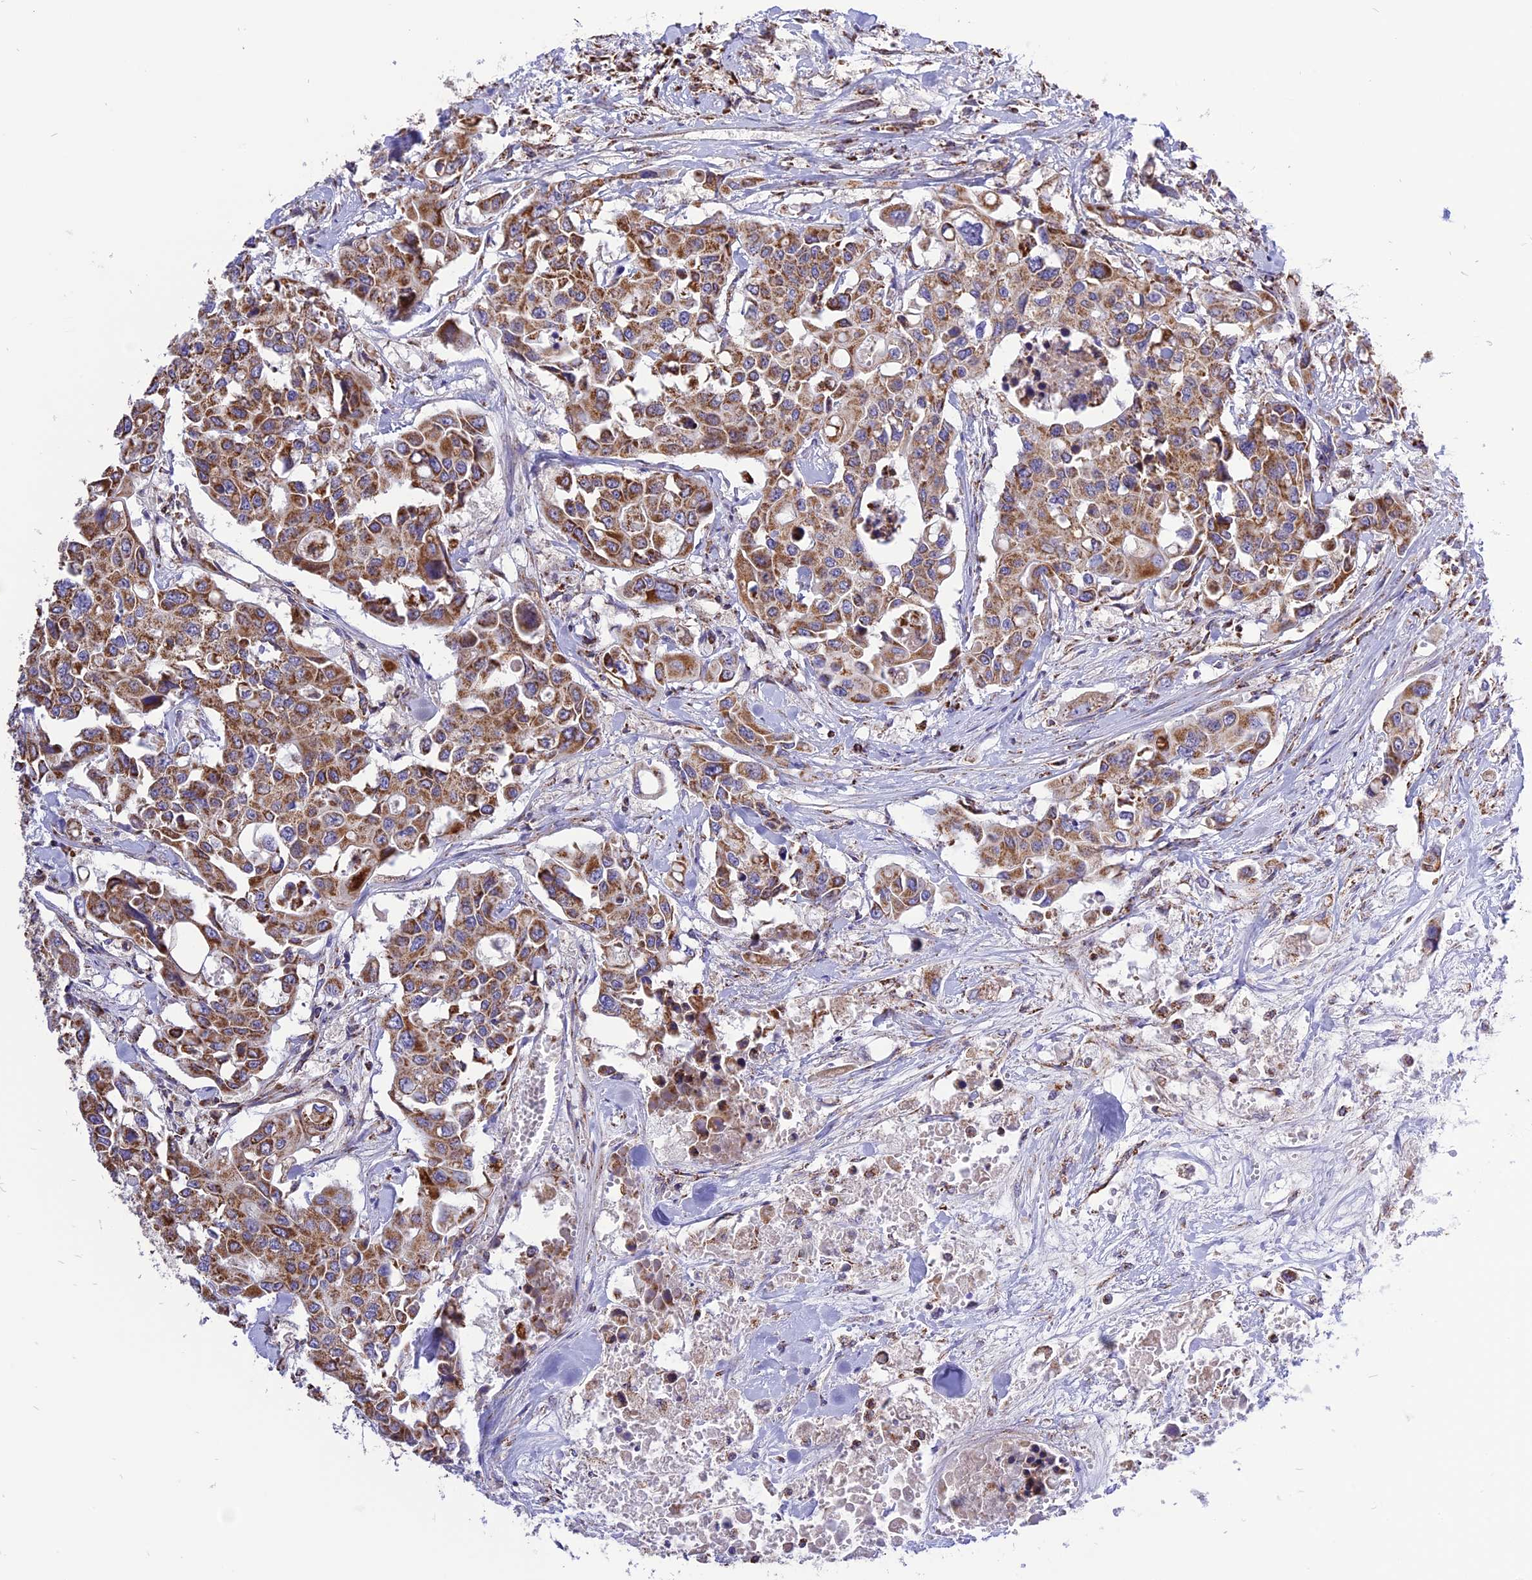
{"staining": {"intensity": "moderate", "quantity": ">75%", "location": "cytoplasmic/membranous"}, "tissue": "colorectal cancer", "cell_type": "Tumor cells", "image_type": "cancer", "snomed": [{"axis": "morphology", "description": "Adenocarcinoma, NOS"}, {"axis": "topography", "description": "Colon"}], "caption": "Immunohistochemical staining of colorectal cancer (adenocarcinoma) demonstrates moderate cytoplasmic/membranous protein expression in about >75% of tumor cells.", "gene": "TTC4", "patient": {"sex": "male", "age": 77}}